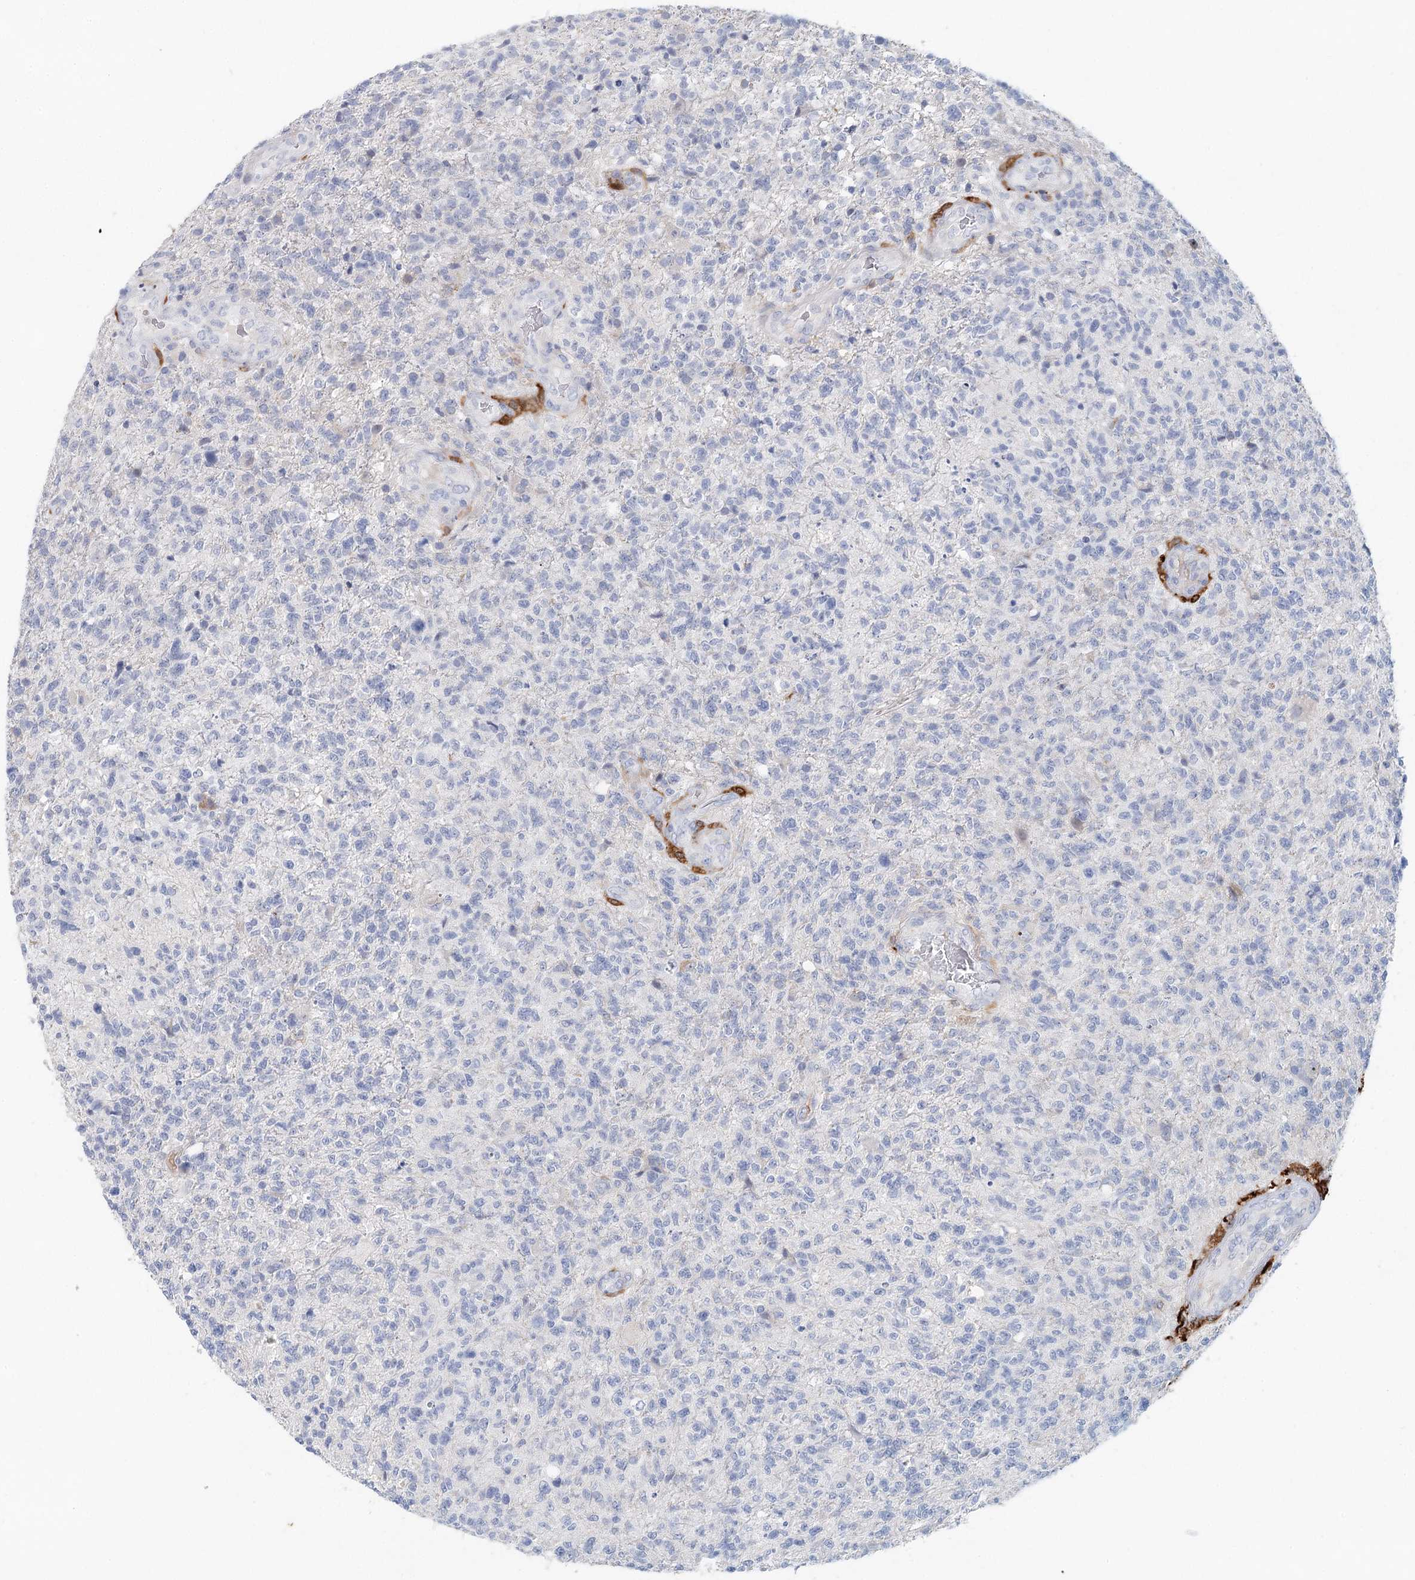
{"staining": {"intensity": "negative", "quantity": "none", "location": "none"}, "tissue": "glioma", "cell_type": "Tumor cells", "image_type": "cancer", "snomed": [{"axis": "morphology", "description": "Glioma, malignant, High grade"}, {"axis": "topography", "description": "Brain"}], "caption": "High magnification brightfield microscopy of glioma stained with DAB (3,3'-diaminobenzidine) (brown) and counterstained with hematoxylin (blue): tumor cells show no significant staining.", "gene": "SLC19A3", "patient": {"sex": "male", "age": 56}}